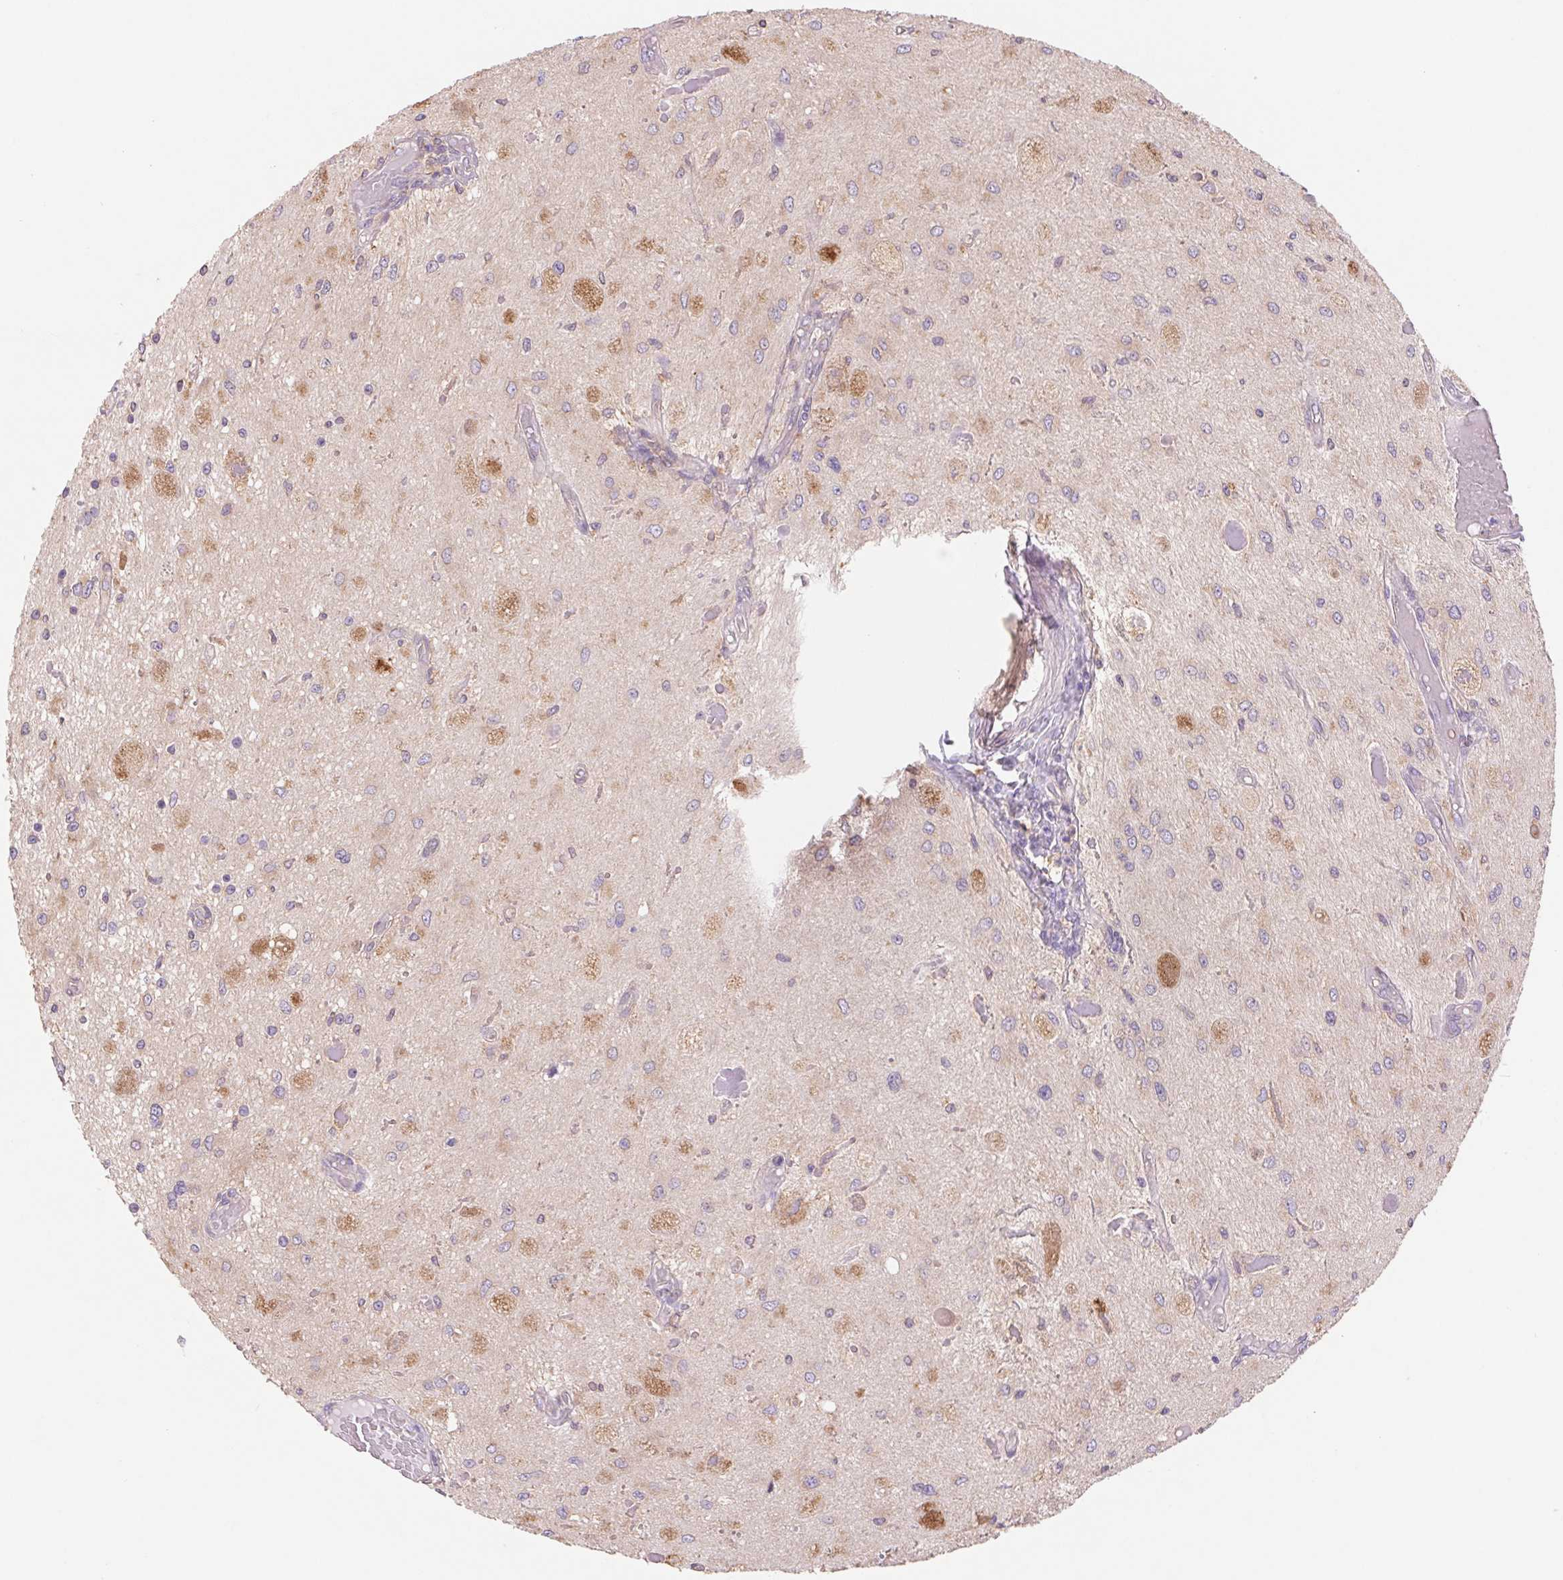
{"staining": {"intensity": "weak", "quantity": "25%-75%", "location": "cytoplasmic/membranous"}, "tissue": "glioma", "cell_type": "Tumor cells", "image_type": "cancer", "snomed": [{"axis": "morphology", "description": "Glioma, malignant, Low grade"}, {"axis": "topography", "description": "Cerebellum"}], "caption": "This micrograph demonstrates immunohistochemistry staining of malignant glioma (low-grade), with low weak cytoplasmic/membranous positivity in about 25%-75% of tumor cells.", "gene": "RAB1A", "patient": {"sex": "female", "age": 14}}